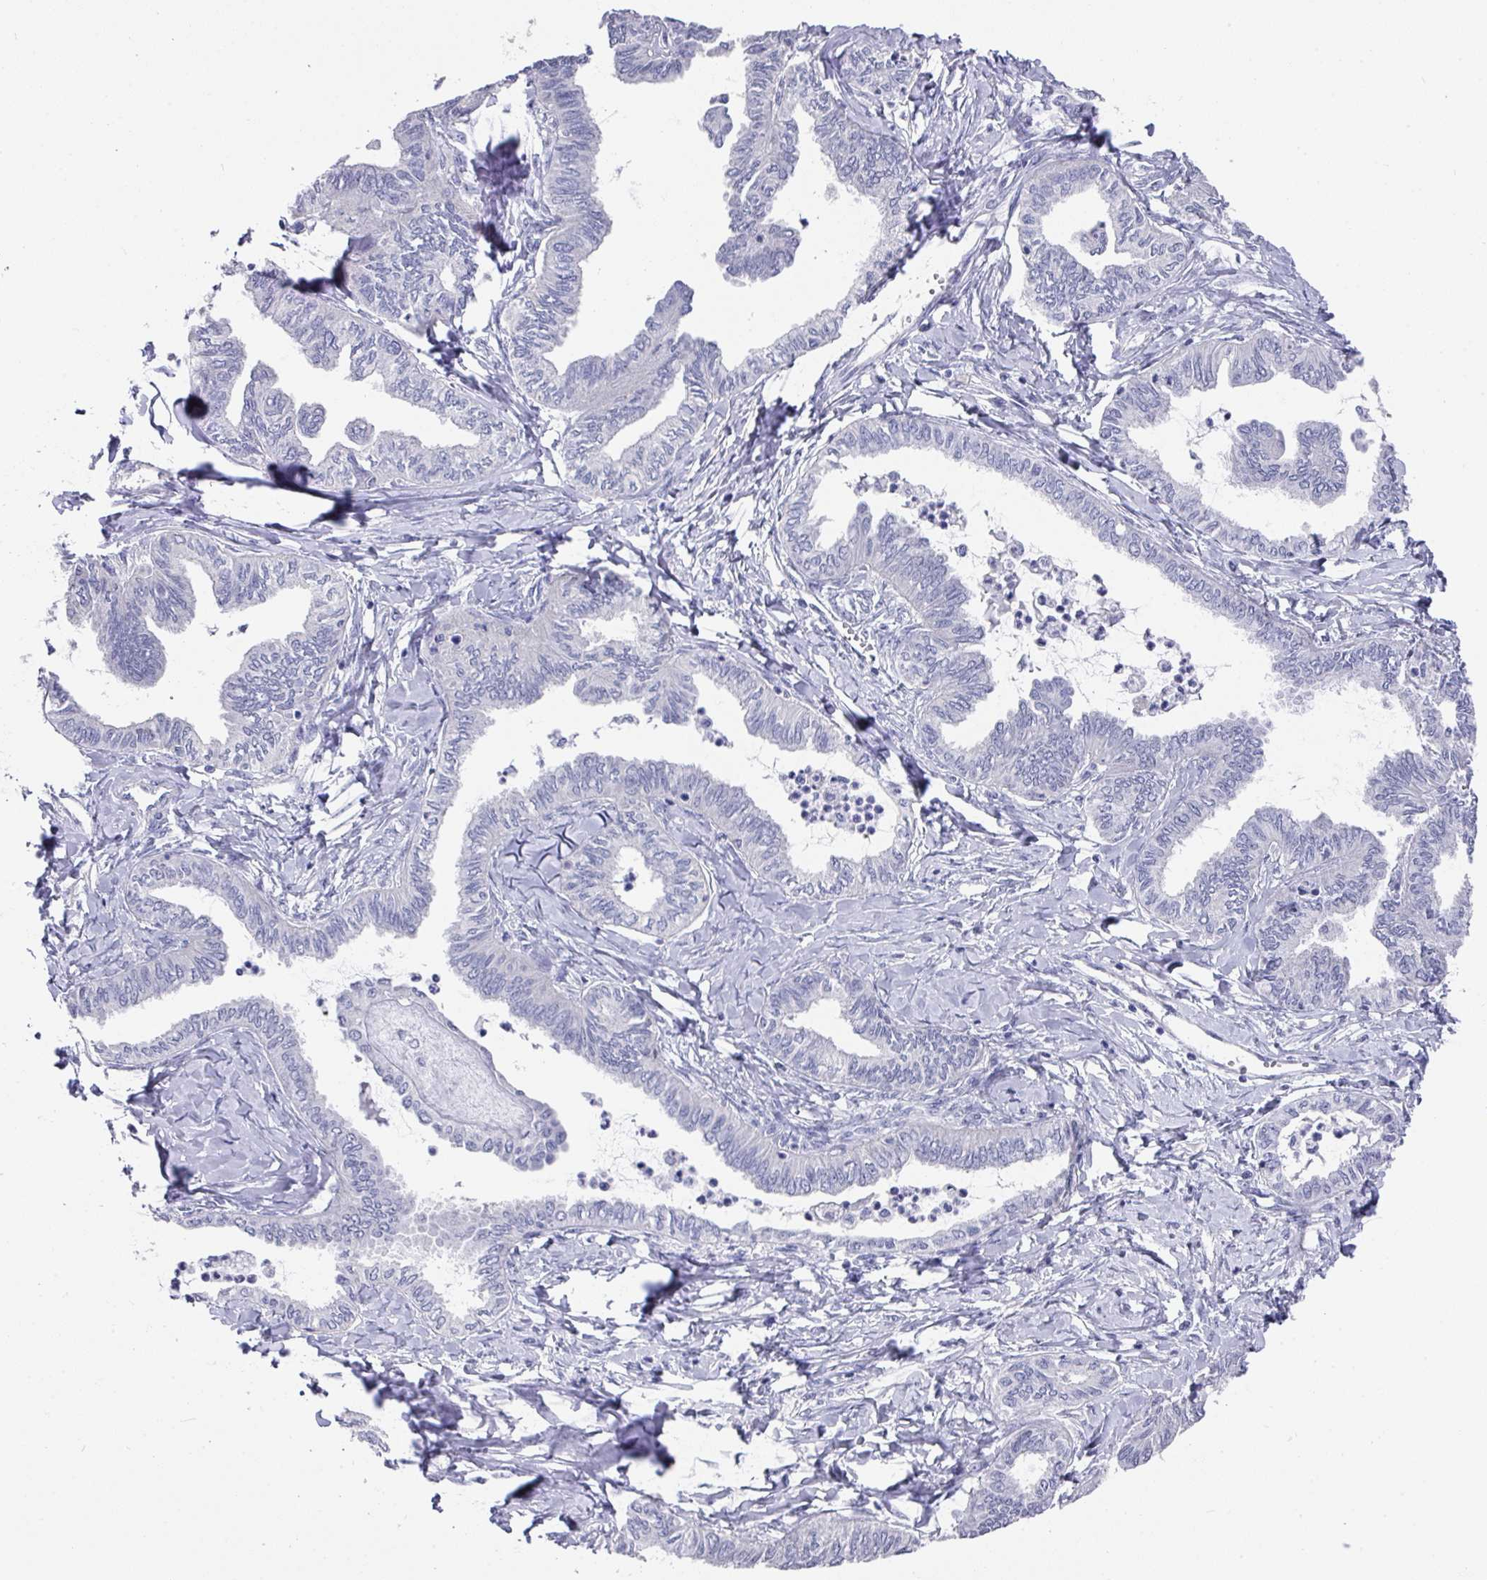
{"staining": {"intensity": "negative", "quantity": "none", "location": "none"}, "tissue": "ovarian cancer", "cell_type": "Tumor cells", "image_type": "cancer", "snomed": [{"axis": "morphology", "description": "Carcinoma, endometroid"}, {"axis": "topography", "description": "Ovary"}], "caption": "Immunohistochemistry (IHC) photomicrograph of neoplastic tissue: human endometroid carcinoma (ovarian) stained with DAB (3,3'-diaminobenzidine) exhibits no significant protein staining in tumor cells. (Stains: DAB immunohistochemistry with hematoxylin counter stain, Microscopy: brightfield microscopy at high magnification).", "gene": "DAZL", "patient": {"sex": "female", "age": 70}}